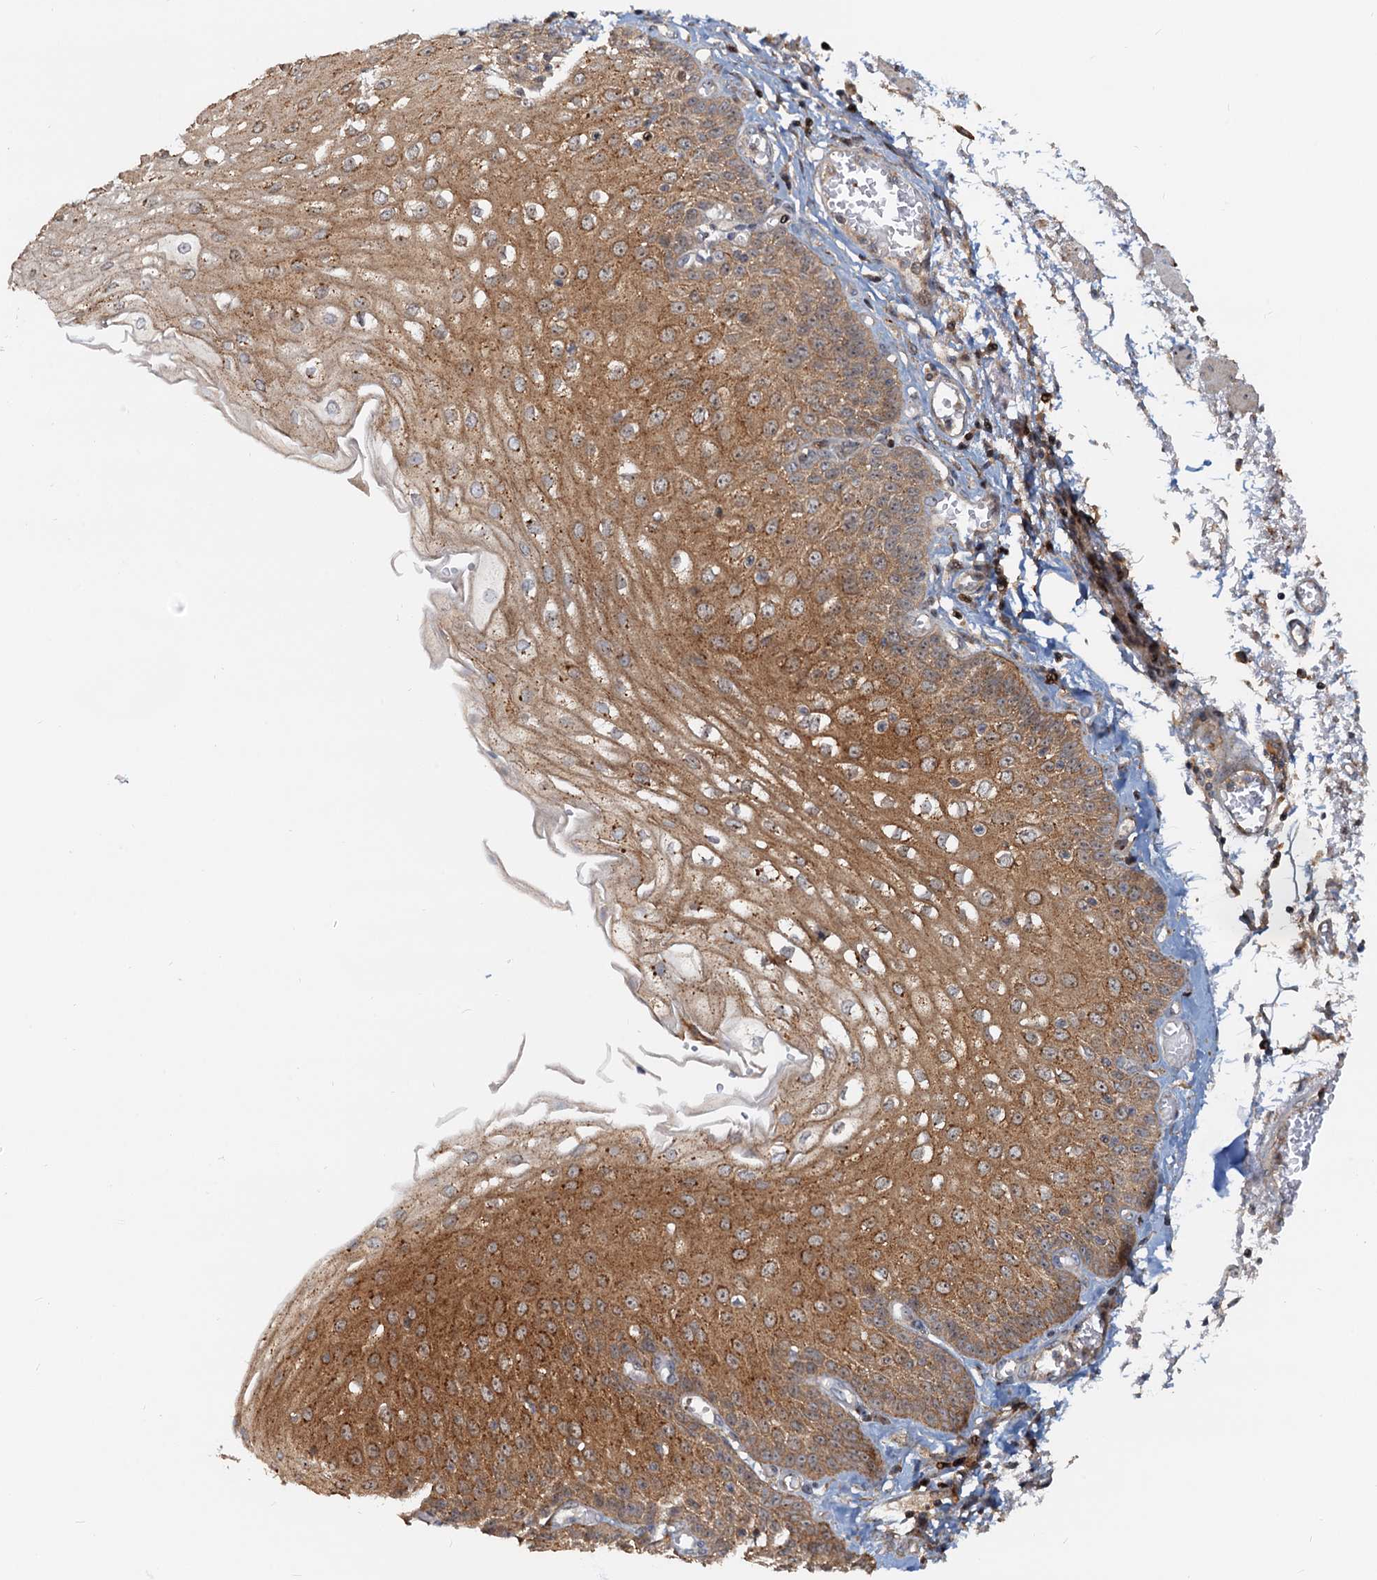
{"staining": {"intensity": "moderate", "quantity": ">75%", "location": "cytoplasmic/membranous"}, "tissue": "esophagus", "cell_type": "Squamous epithelial cells", "image_type": "normal", "snomed": [{"axis": "morphology", "description": "Normal tissue, NOS"}, {"axis": "topography", "description": "Esophagus"}], "caption": "Immunohistochemistry (IHC) of unremarkable esophagus reveals medium levels of moderate cytoplasmic/membranous expression in about >75% of squamous epithelial cells.", "gene": "TOLLIP", "patient": {"sex": "male", "age": 81}}